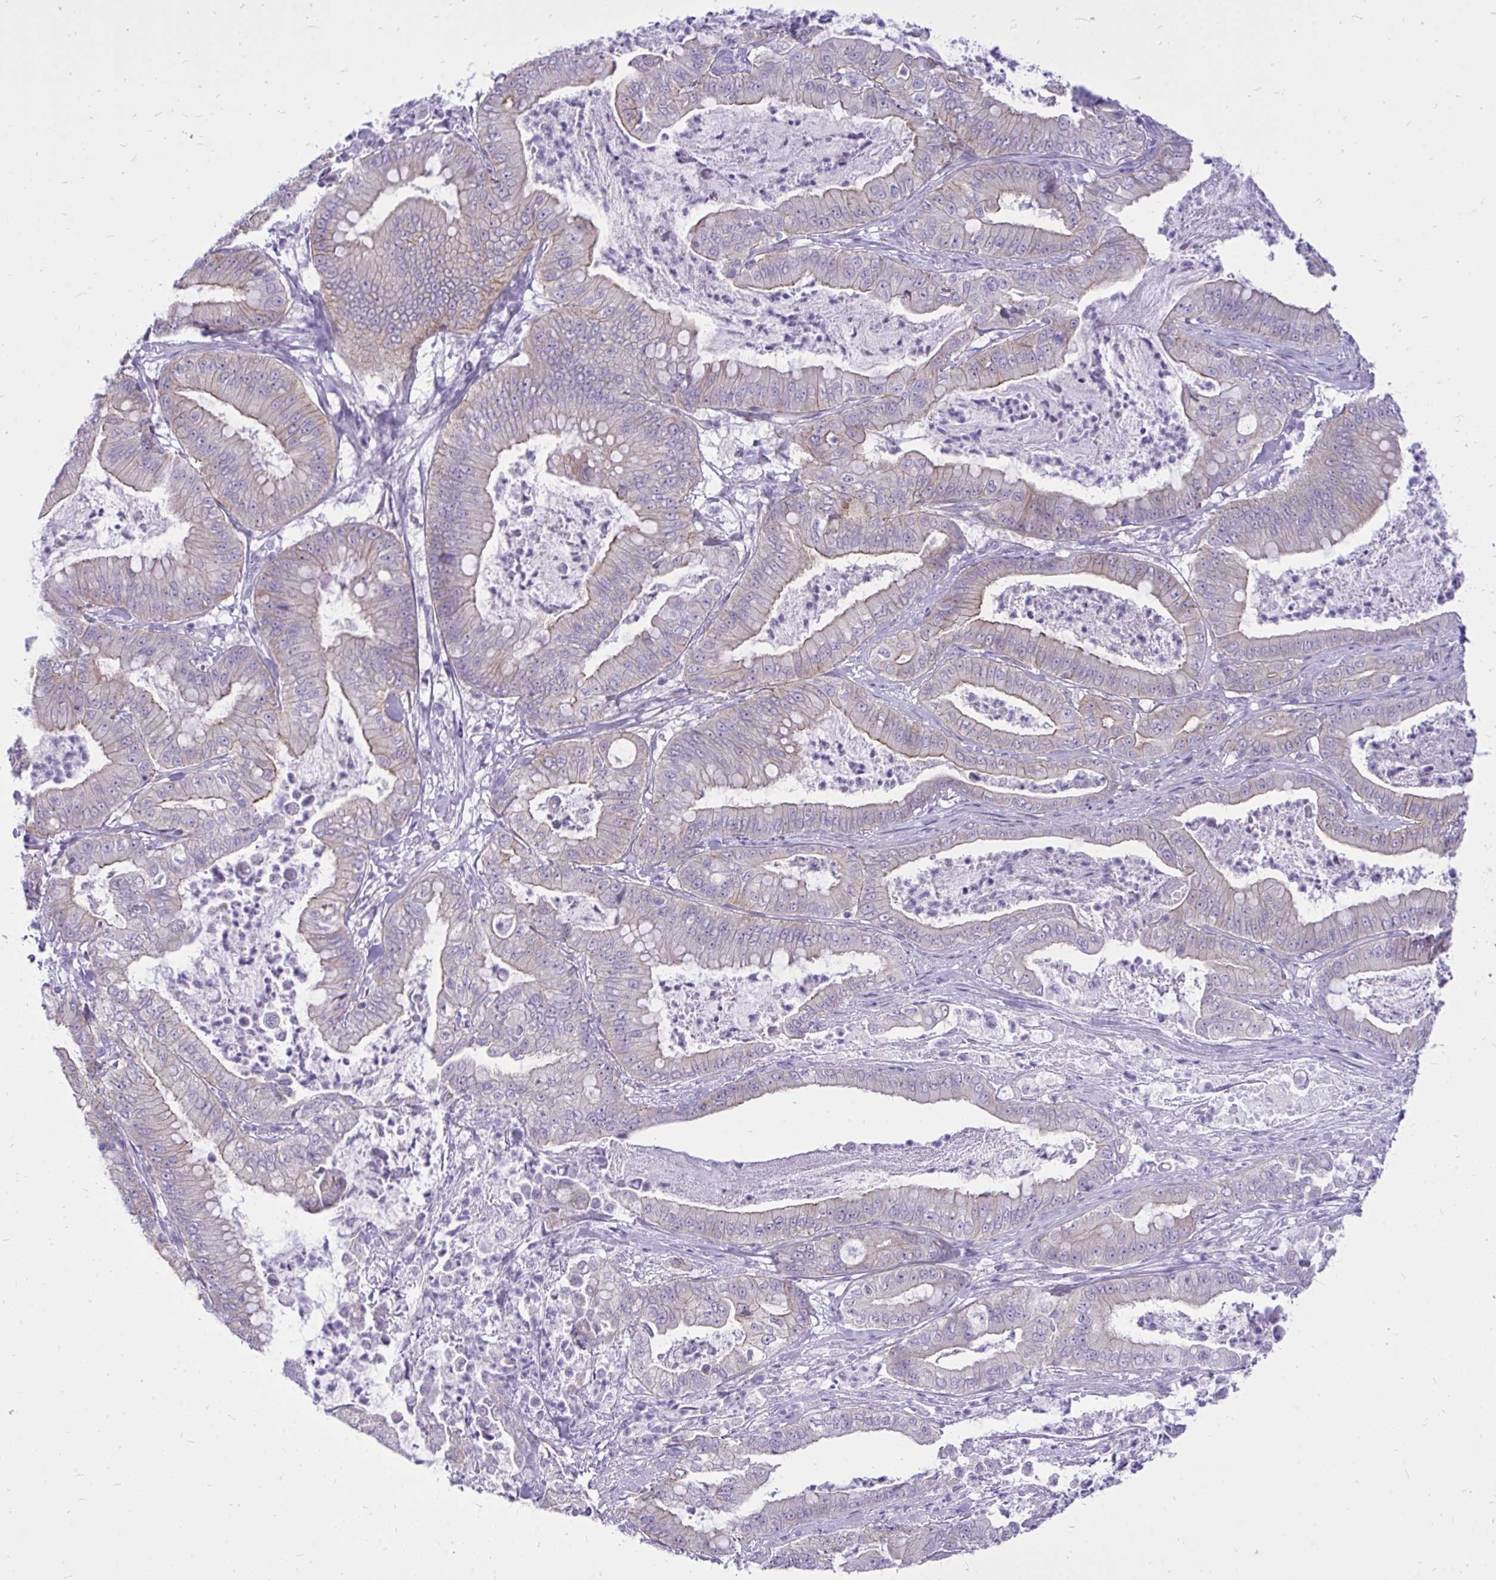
{"staining": {"intensity": "moderate", "quantity": "25%-75%", "location": "cytoplasmic/membranous"}, "tissue": "pancreatic cancer", "cell_type": "Tumor cells", "image_type": "cancer", "snomed": [{"axis": "morphology", "description": "Adenocarcinoma, NOS"}, {"axis": "topography", "description": "Pancreas"}], "caption": "Pancreatic adenocarcinoma stained for a protein (brown) shows moderate cytoplasmic/membranous positive expression in about 25%-75% of tumor cells.", "gene": "SPTBN2", "patient": {"sex": "male", "age": 71}}